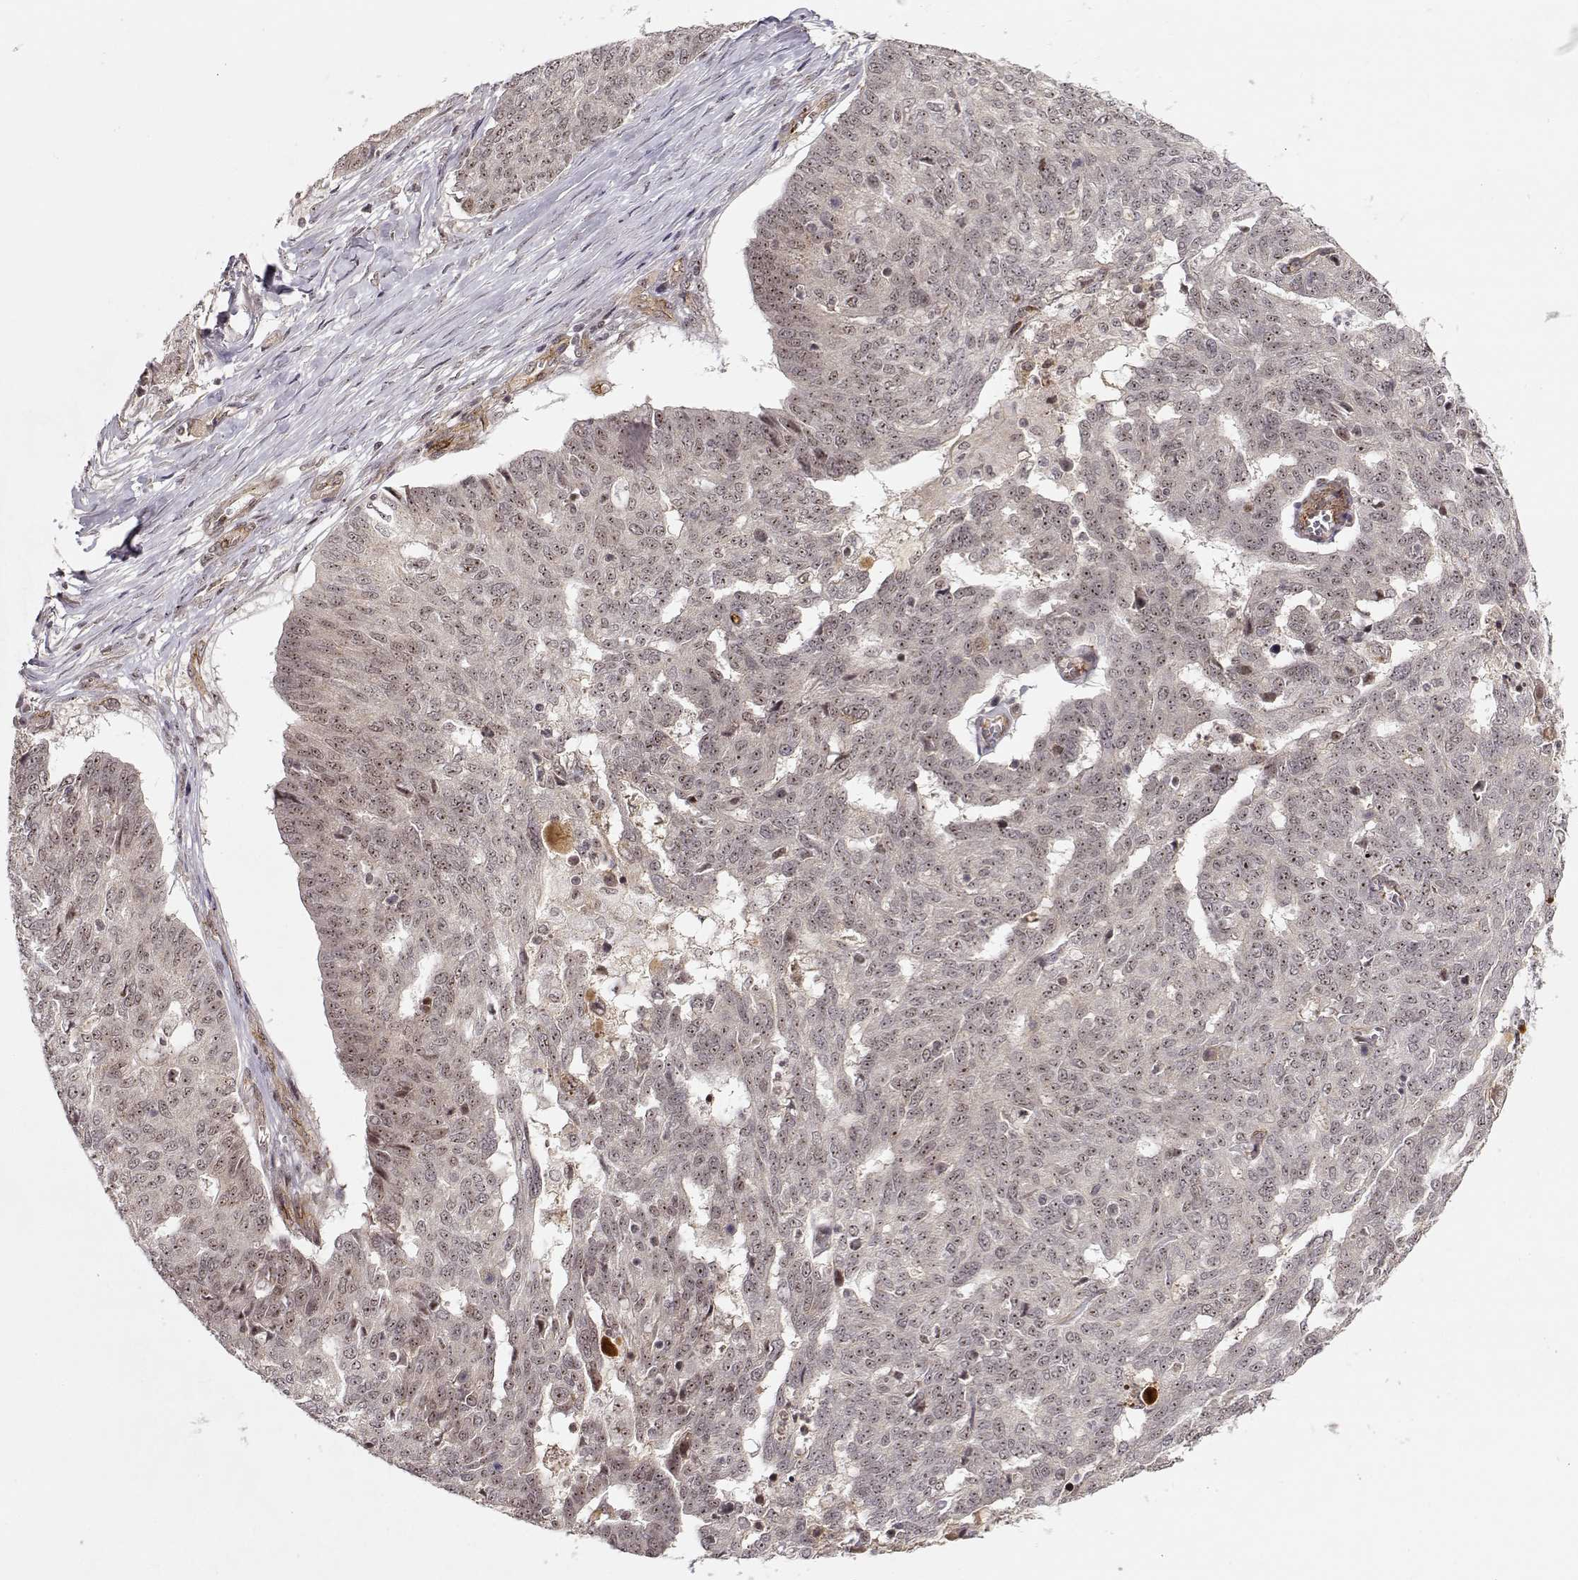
{"staining": {"intensity": "weak", "quantity": ">75%", "location": "cytoplasmic/membranous,nuclear"}, "tissue": "ovarian cancer", "cell_type": "Tumor cells", "image_type": "cancer", "snomed": [{"axis": "morphology", "description": "Cystadenocarcinoma, serous, NOS"}, {"axis": "topography", "description": "Ovary"}], "caption": "Ovarian cancer stained with a protein marker exhibits weak staining in tumor cells.", "gene": "CIR1", "patient": {"sex": "female", "age": 67}}